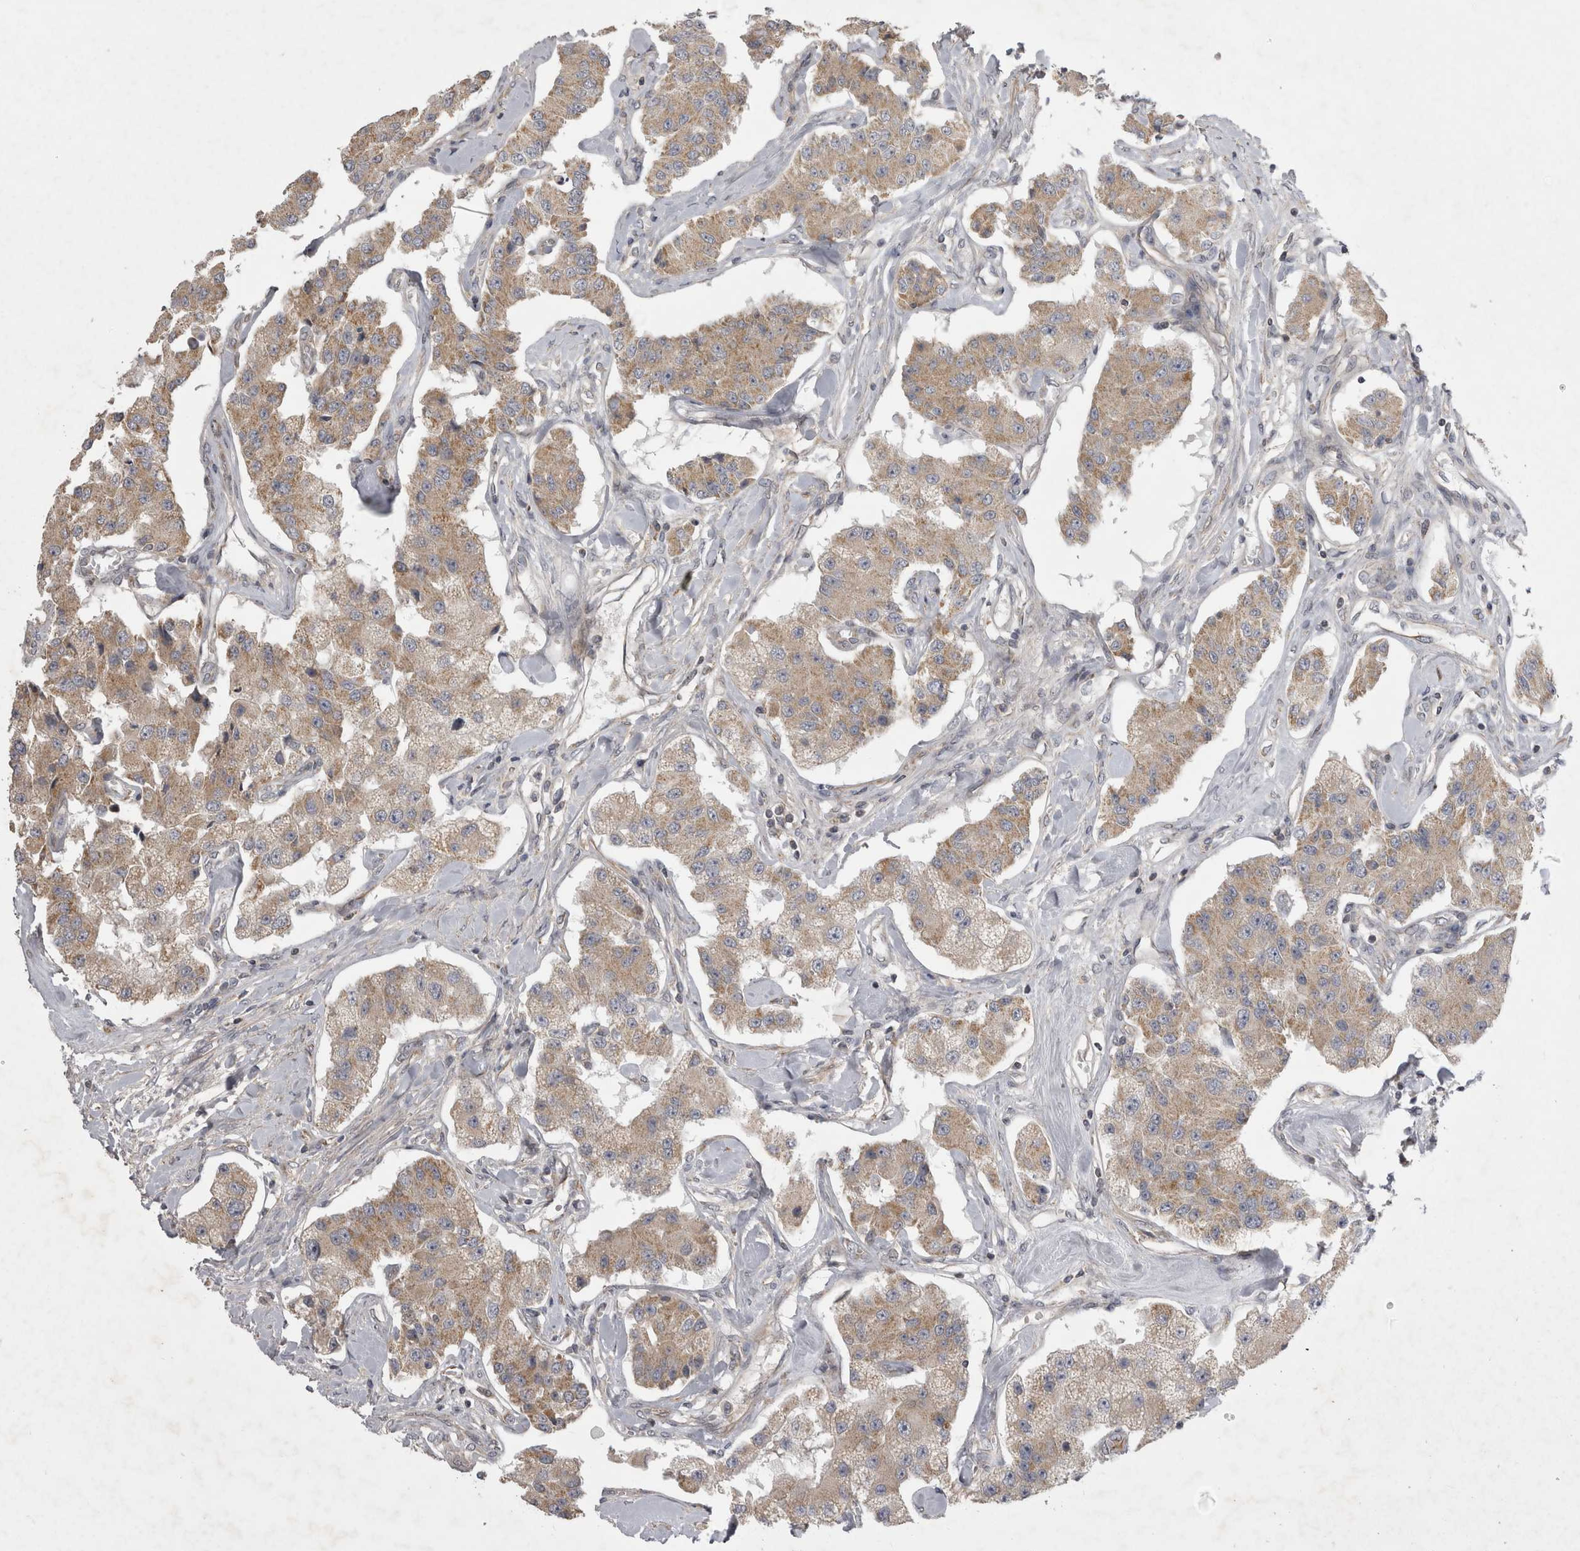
{"staining": {"intensity": "weak", "quantity": ">75%", "location": "cytoplasmic/membranous"}, "tissue": "carcinoid", "cell_type": "Tumor cells", "image_type": "cancer", "snomed": [{"axis": "morphology", "description": "Carcinoid, malignant, NOS"}, {"axis": "topography", "description": "Pancreas"}], "caption": "Carcinoid stained with IHC displays weak cytoplasmic/membranous staining in about >75% of tumor cells.", "gene": "TSPOAP1", "patient": {"sex": "male", "age": 41}}